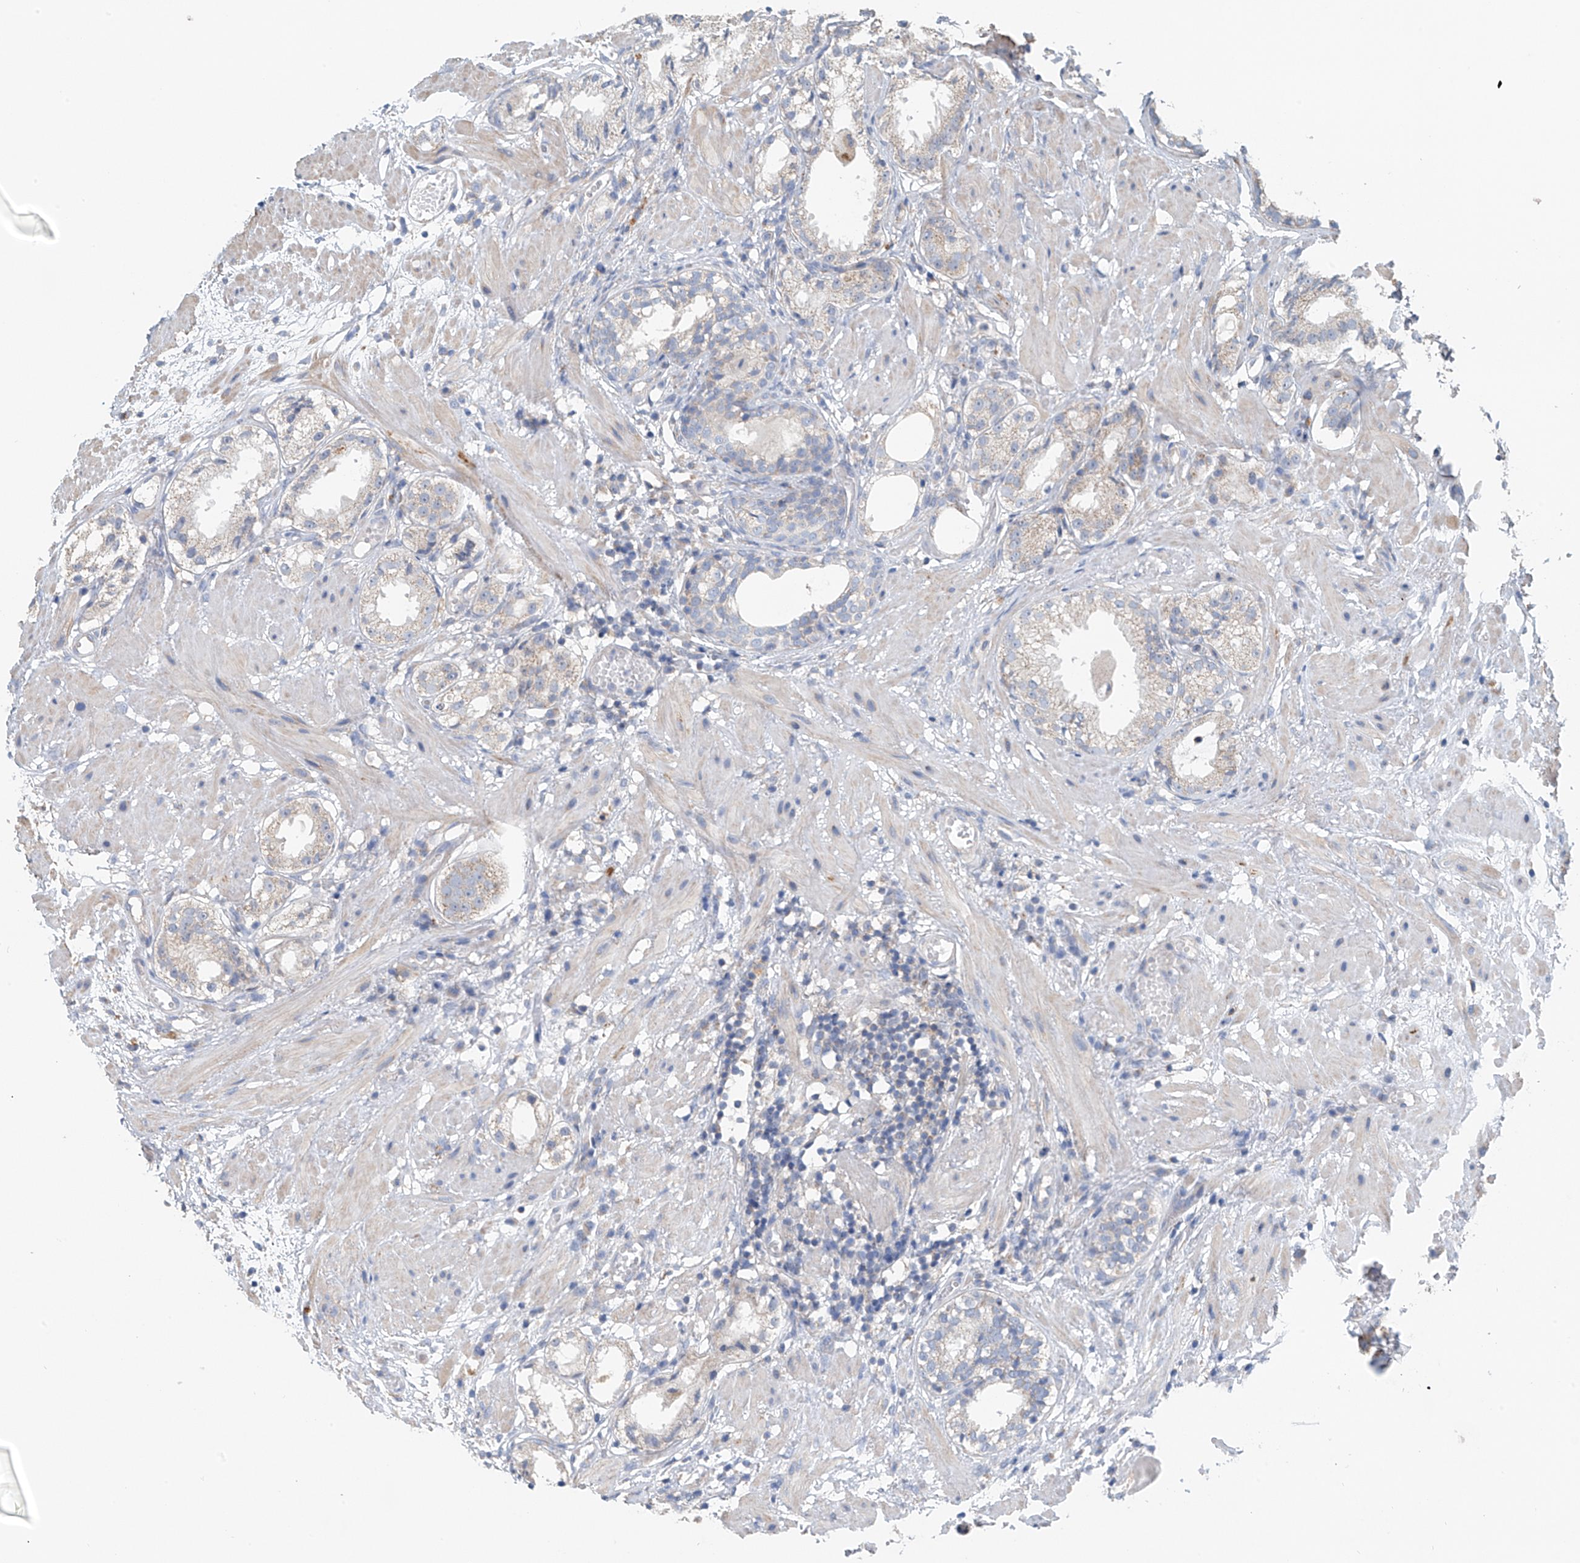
{"staining": {"intensity": "negative", "quantity": "none", "location": "none"}, "tissue": "prostate cancer", "cell_type": "Tumor cells", "image_type": "cancer", "snomed": [{"axis": "morphology", "description": "Adenocarcinoma, Low grade"}, {"axis": "topography", "description": "Prostate"}], "caption": "The IHC micrograph has no significant positivity in tumor cells of prostate low-grade adenocarcinoma tissue.", "gene": "SYN3", "patient": {"sex": "male", "age": 88}}